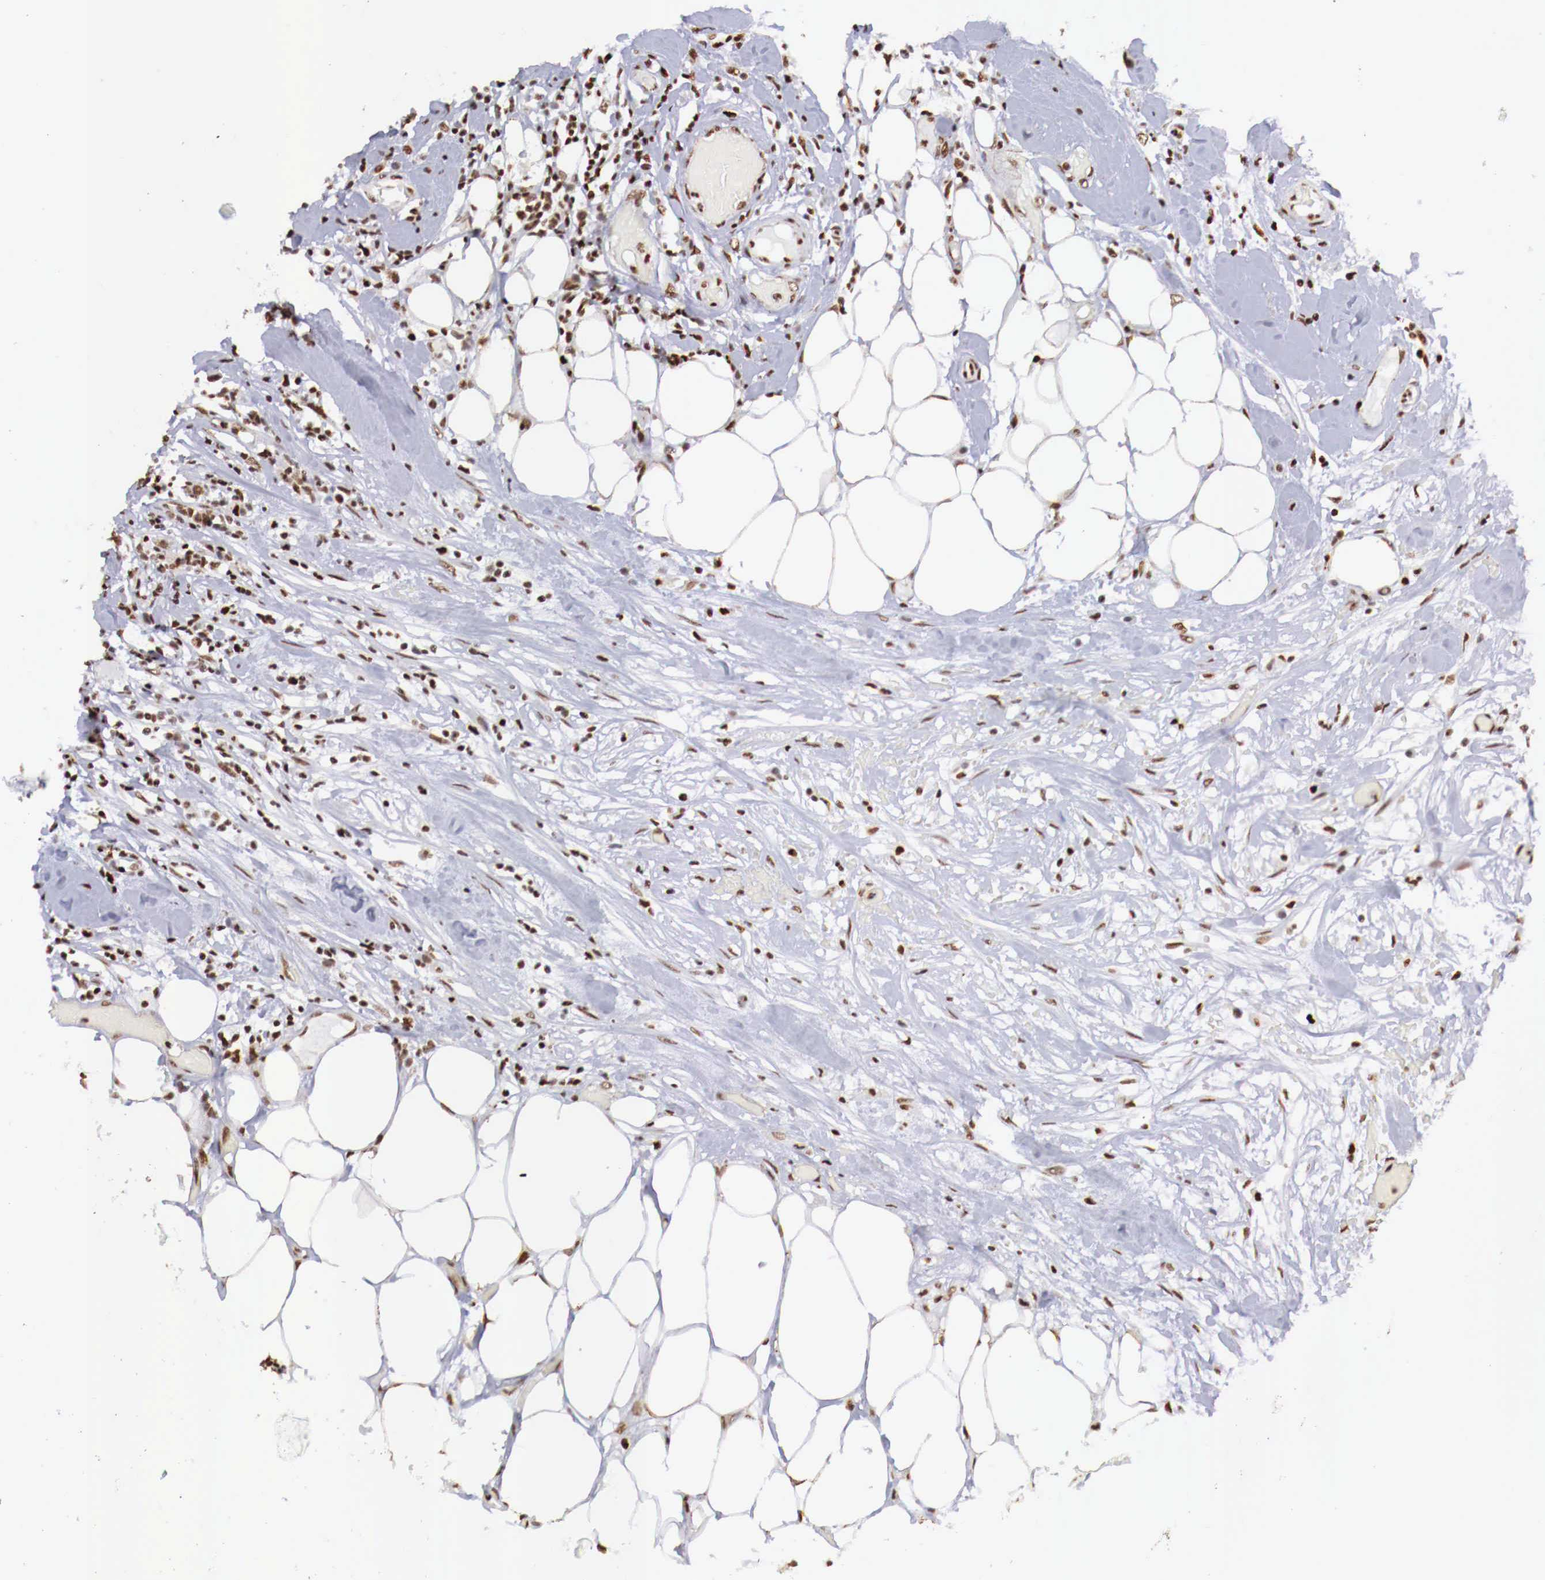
{"staining": {"intensity": "moderate", "quantity": ">75%", "location": "nuclear"}, "tissue": "lymphoma", "cell_type": "Tumor cells", "image_type": "cancer", "snomed": [{"axis": "morphology", "description": "Malignant lymphoma, non-Hodgkin's type, High grade"}, {"axis": "topography", "description": "Colon"}], "caption": "Immunohistochemistry (IHC) of lymphoma displays medium levels of moderate nuclear staining in approximately >75% of tumor cells.", "gene": "MAX", "patient": {"sex": "male", "age": 82}}